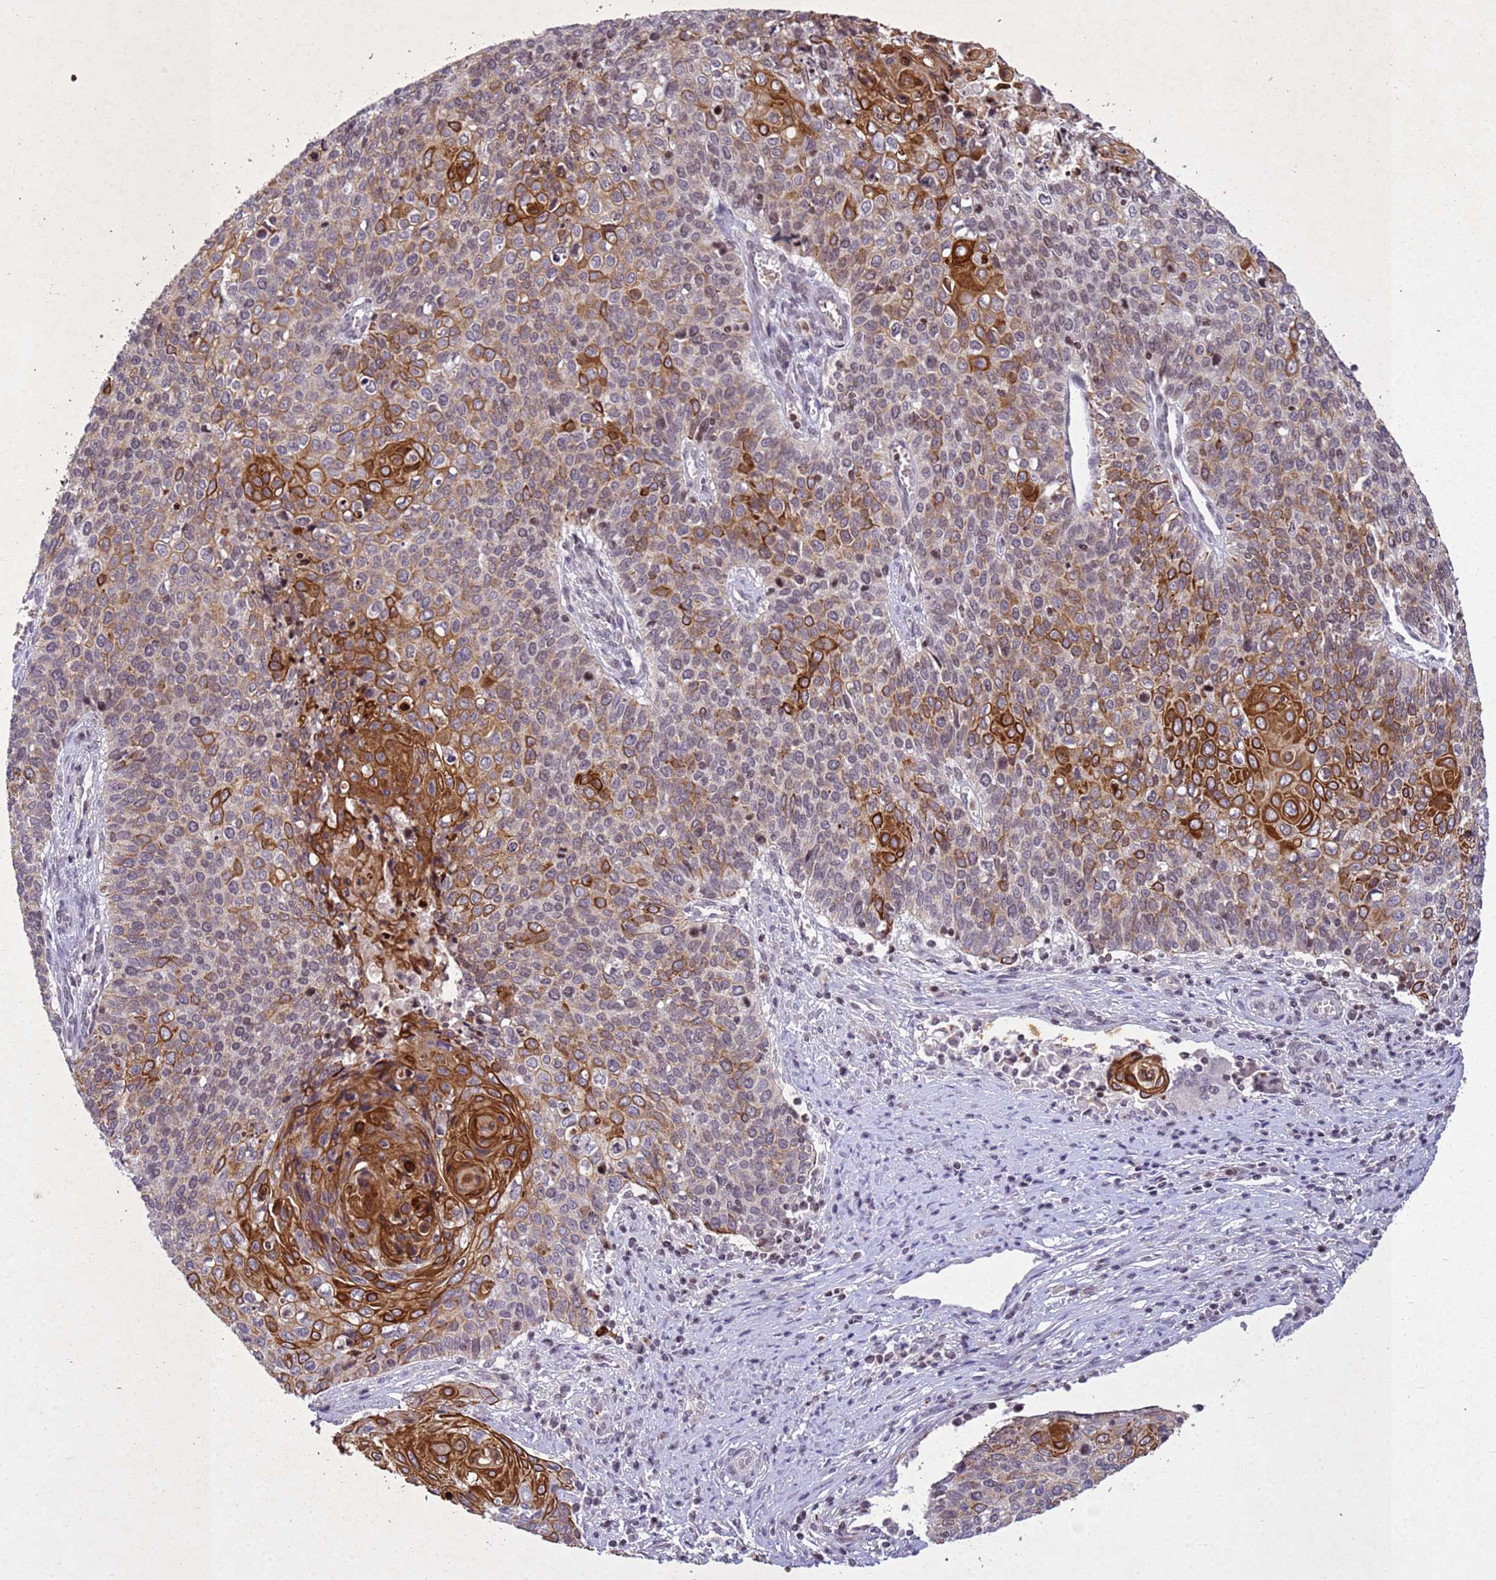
{"staining": {"intensity": "strong", "quantity": "25%-75%", "location": "cytoplasmic/membranous"}, "tissue": "cervical cancer", "cell_type": "Tumor cells", "image_type": "cancer", "snomed": [{"axis": "morphology", "description": "Squamous cell carcinoma, NOS"}, {"axis": "topography", "description": "Cervix"}], "caption": "Cervical cancer stained for a protein exhibits strong cytoplasmic/membranous positivity in tumor cells.", "gene": "NLRP11", "patient": {"sex": "female", "age": 39}}